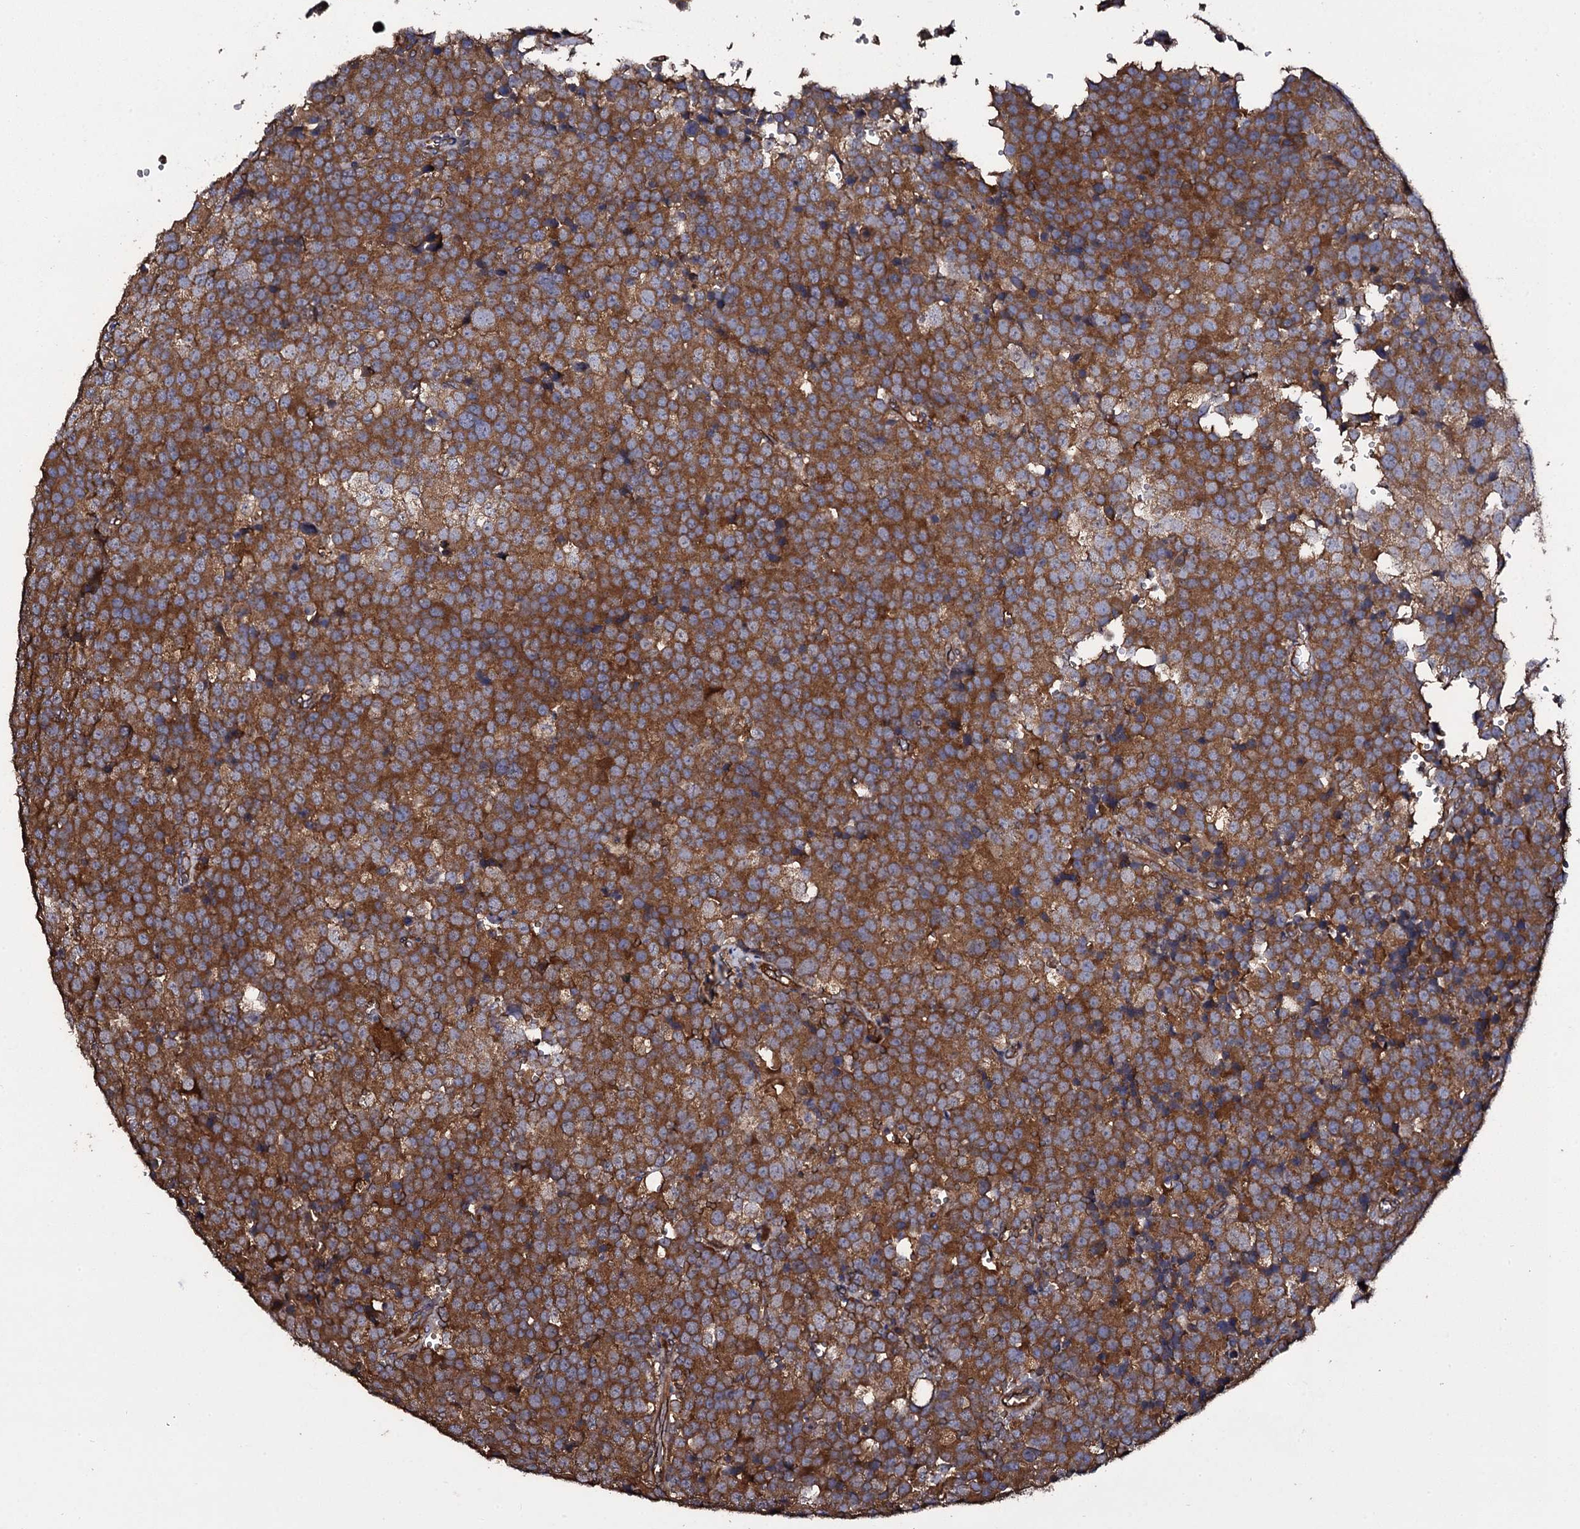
{"staining": {"intensity": "strong", "quantity": ">75%", "location": "cytoplasmic/membranous"}, "tissue": "testis cancer", "cell_type": "Tumor cells", "image_type": "cancer", "snomed": [{"axis": "morphology", "description": "Seminoma, NOS"}, {"axis": "topography", "description": "Testis"}], "caption": "Protein expression analysis of testis cancer (seminoma) displays strong cytoplasmic/membranous expression in about >75% of tumor cells. (brown staining indicates protein expression, while blue staining denotes nuclei).", "gene": "TTC23", "patient": {"sex": "male", "age": 71}}